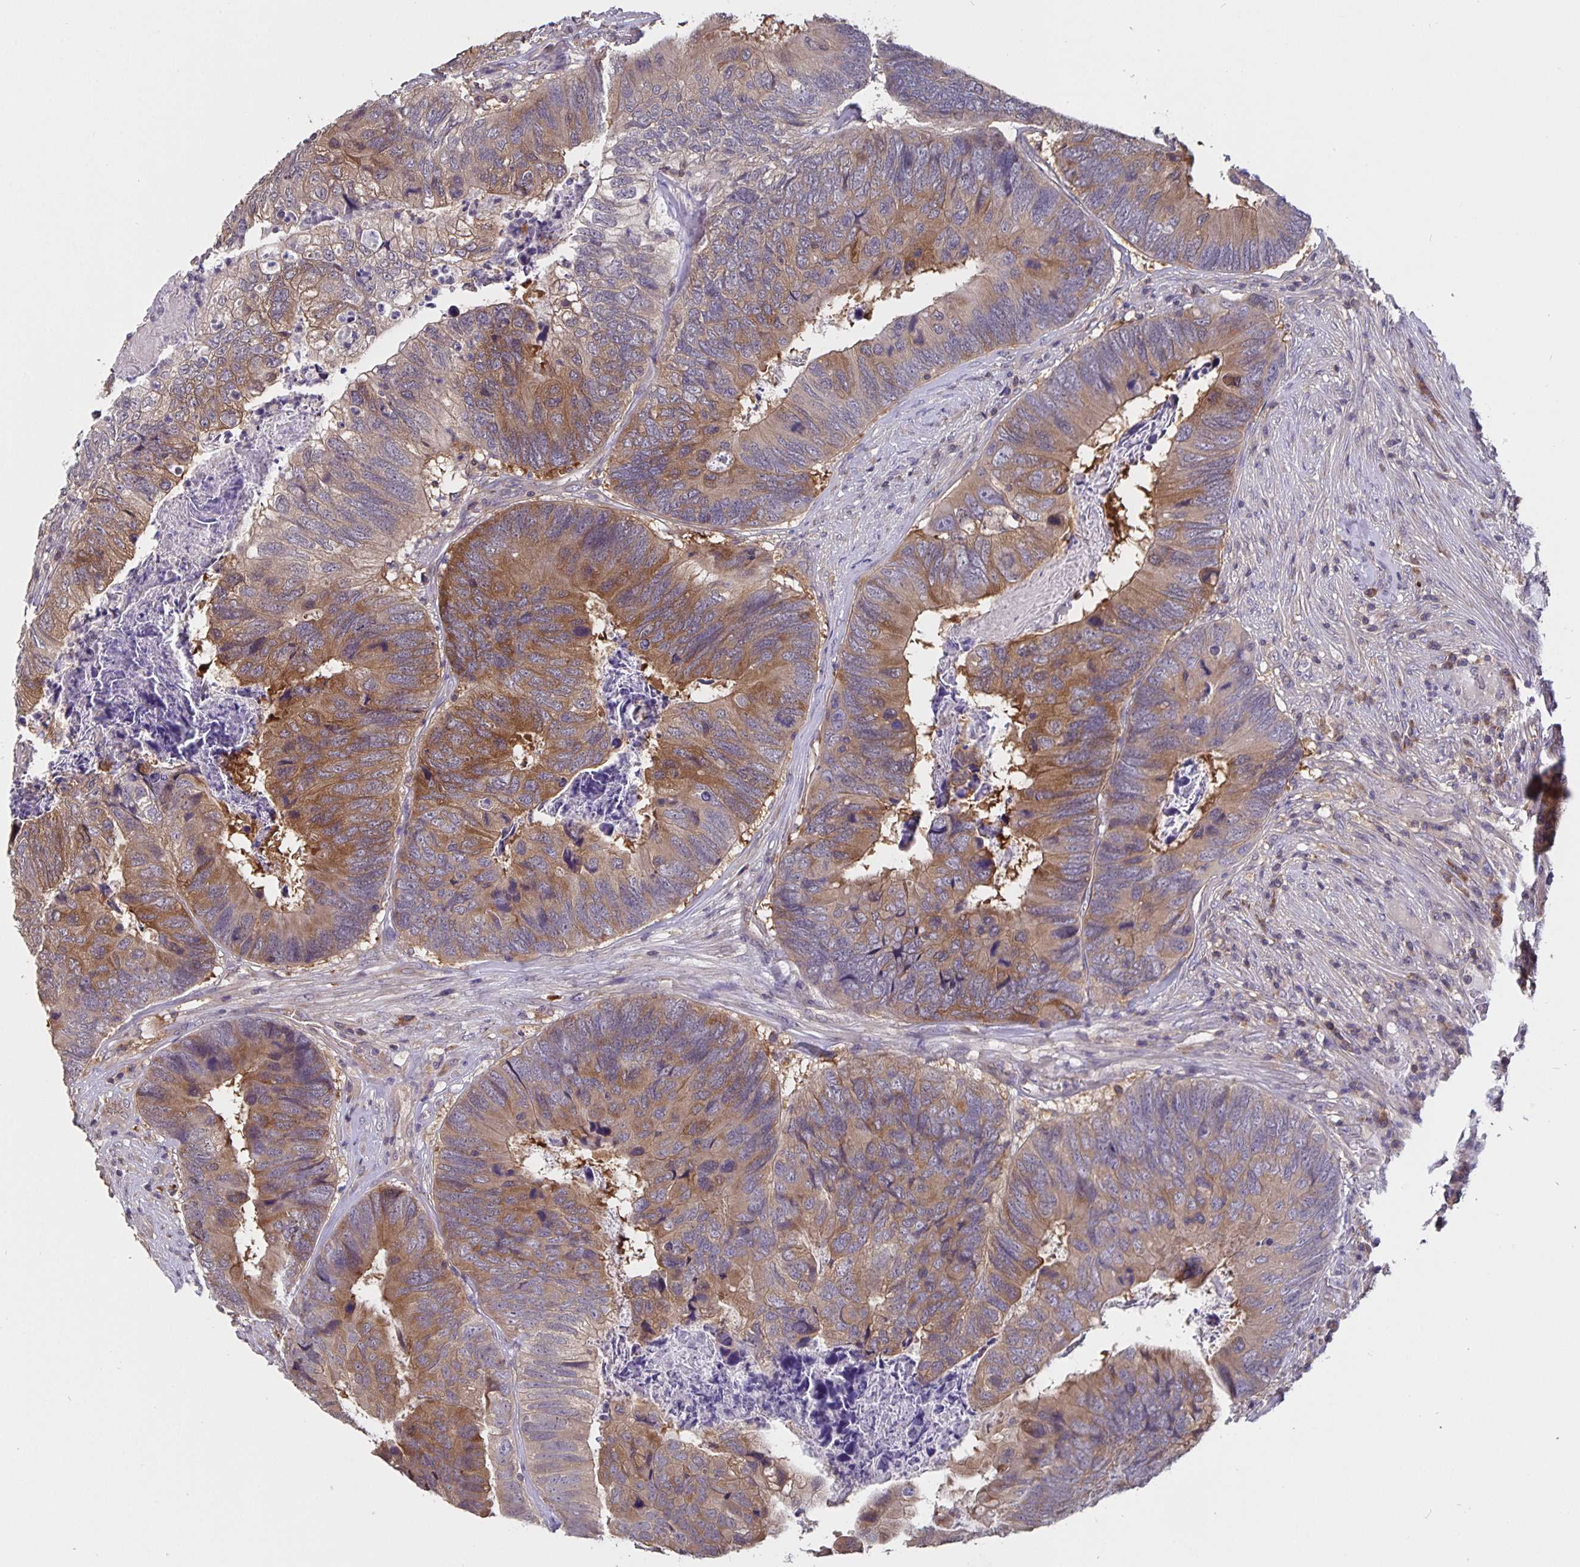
{"staining": {"intensity": "moderate", "quantity": ">75%", "location": "cytoplasmic/membranous"}, "tissue": "colorectal cancer", "cell_type": "Tumor cells", "image_type": "cancer", "snomed": [{"axis": "morphology", "description": "Adenocarcinoma, NOS"}, {"axis": "topography", "description": "Colon"}], "caption": "This photomicrograph exhibits IHC staining of colorectal adenocarcinoma, with medium moderate cytoplasmic/membranous staining in about >75% of tumor cells.", "gene": "FEM1C", "patient": {"sex": "female", "age": 67}}